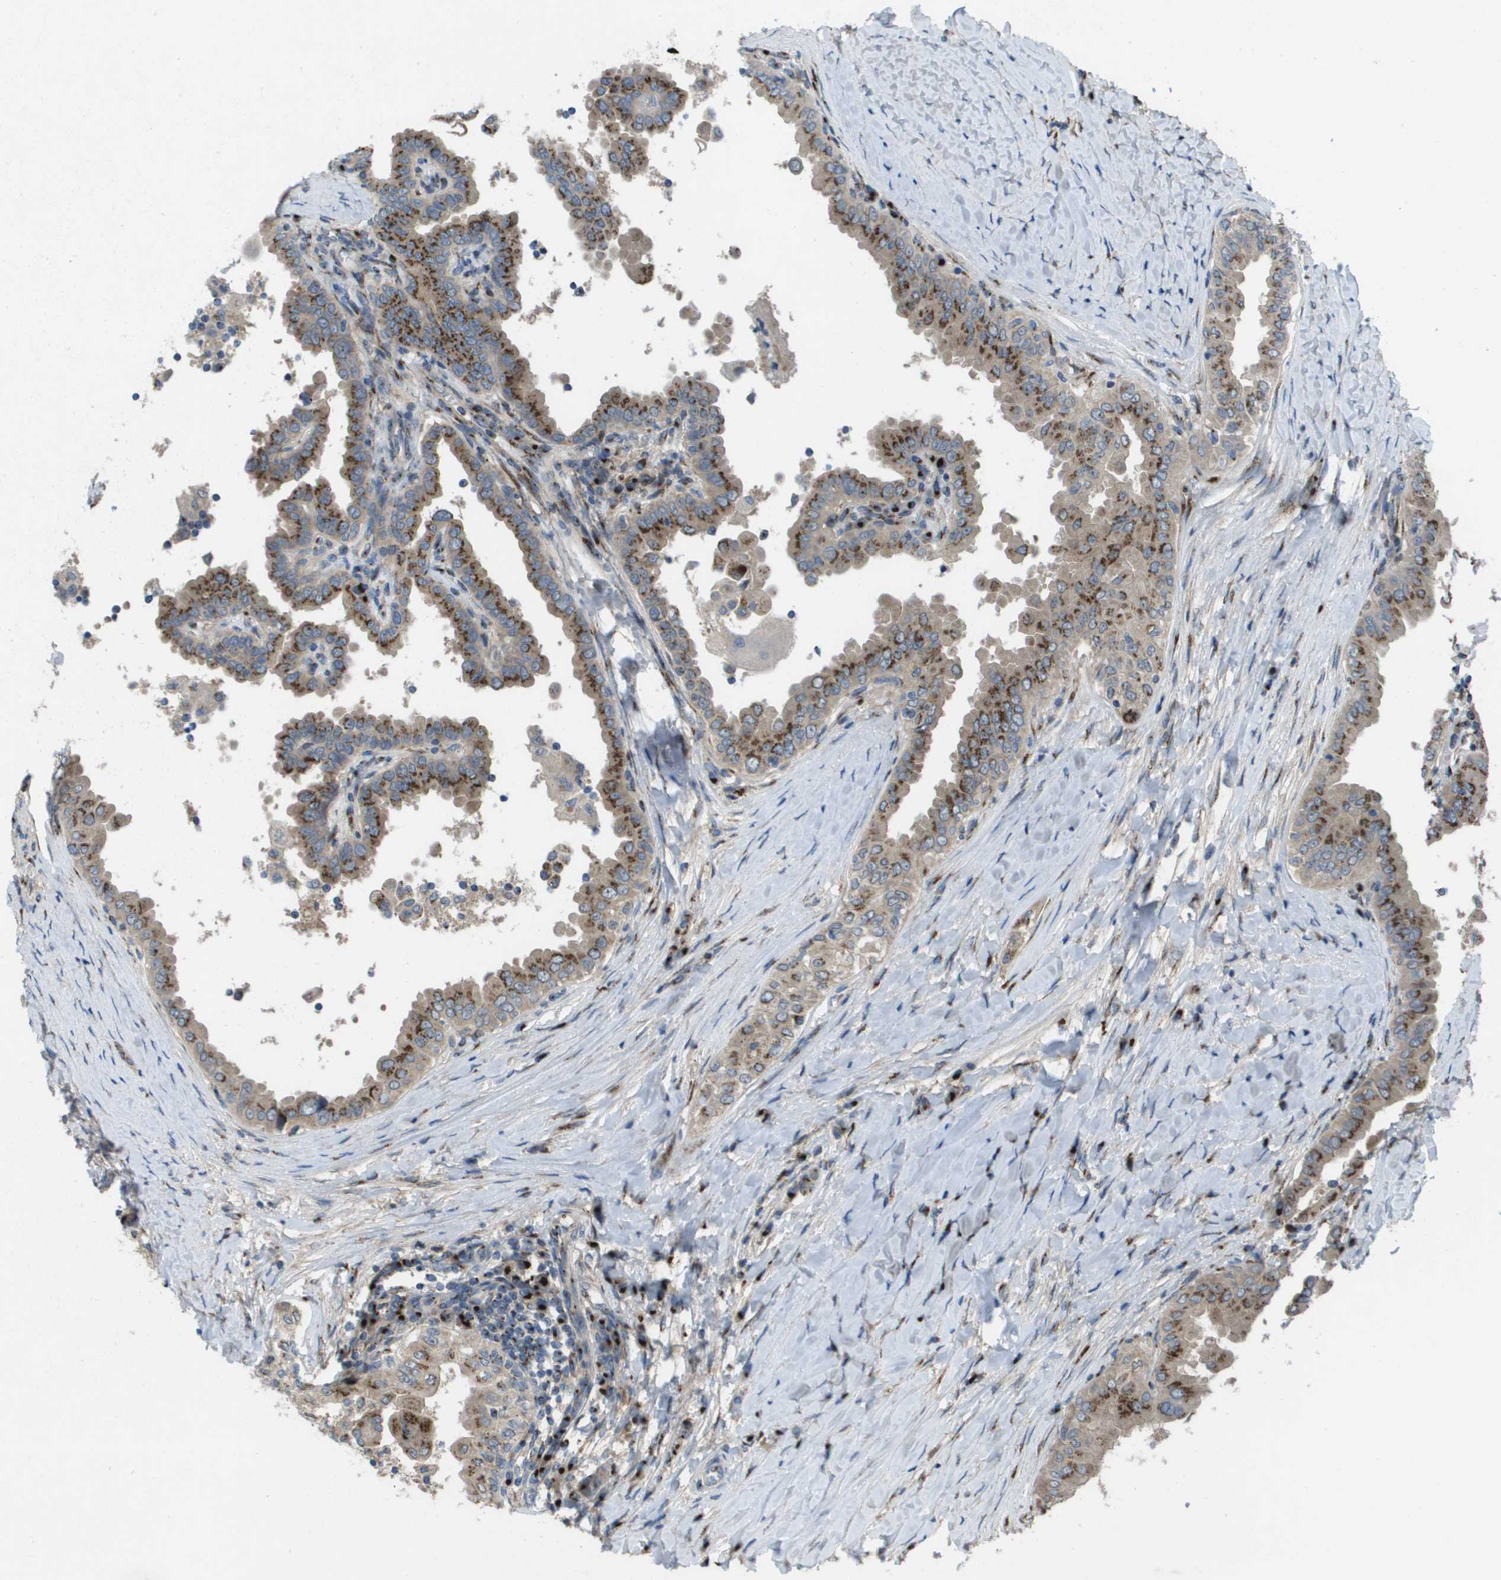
{"staining": {"intensity": "strong", "quantity": ">75%", "location": "cytoplasmic/membranous"}, "tissue": "thyroid cancer", "cell_type": "Tumor cells", "image_type": "cancer", "snomed": [{"axis": "morphology", "description": "Papillary adenocarcinoma, NOS"}, {"axis": "topography", "description": "Thyroid gland"}], "caption": "DAB (3,3'-diaminobenzidine) immunohistochemical staining of thyroid cancer shows strong cytoplasmic/membranous protein expression in approximately >75% of tumor cells.", "gene": "QSOX2", "patient": {"sex": "male", "age": 33}}